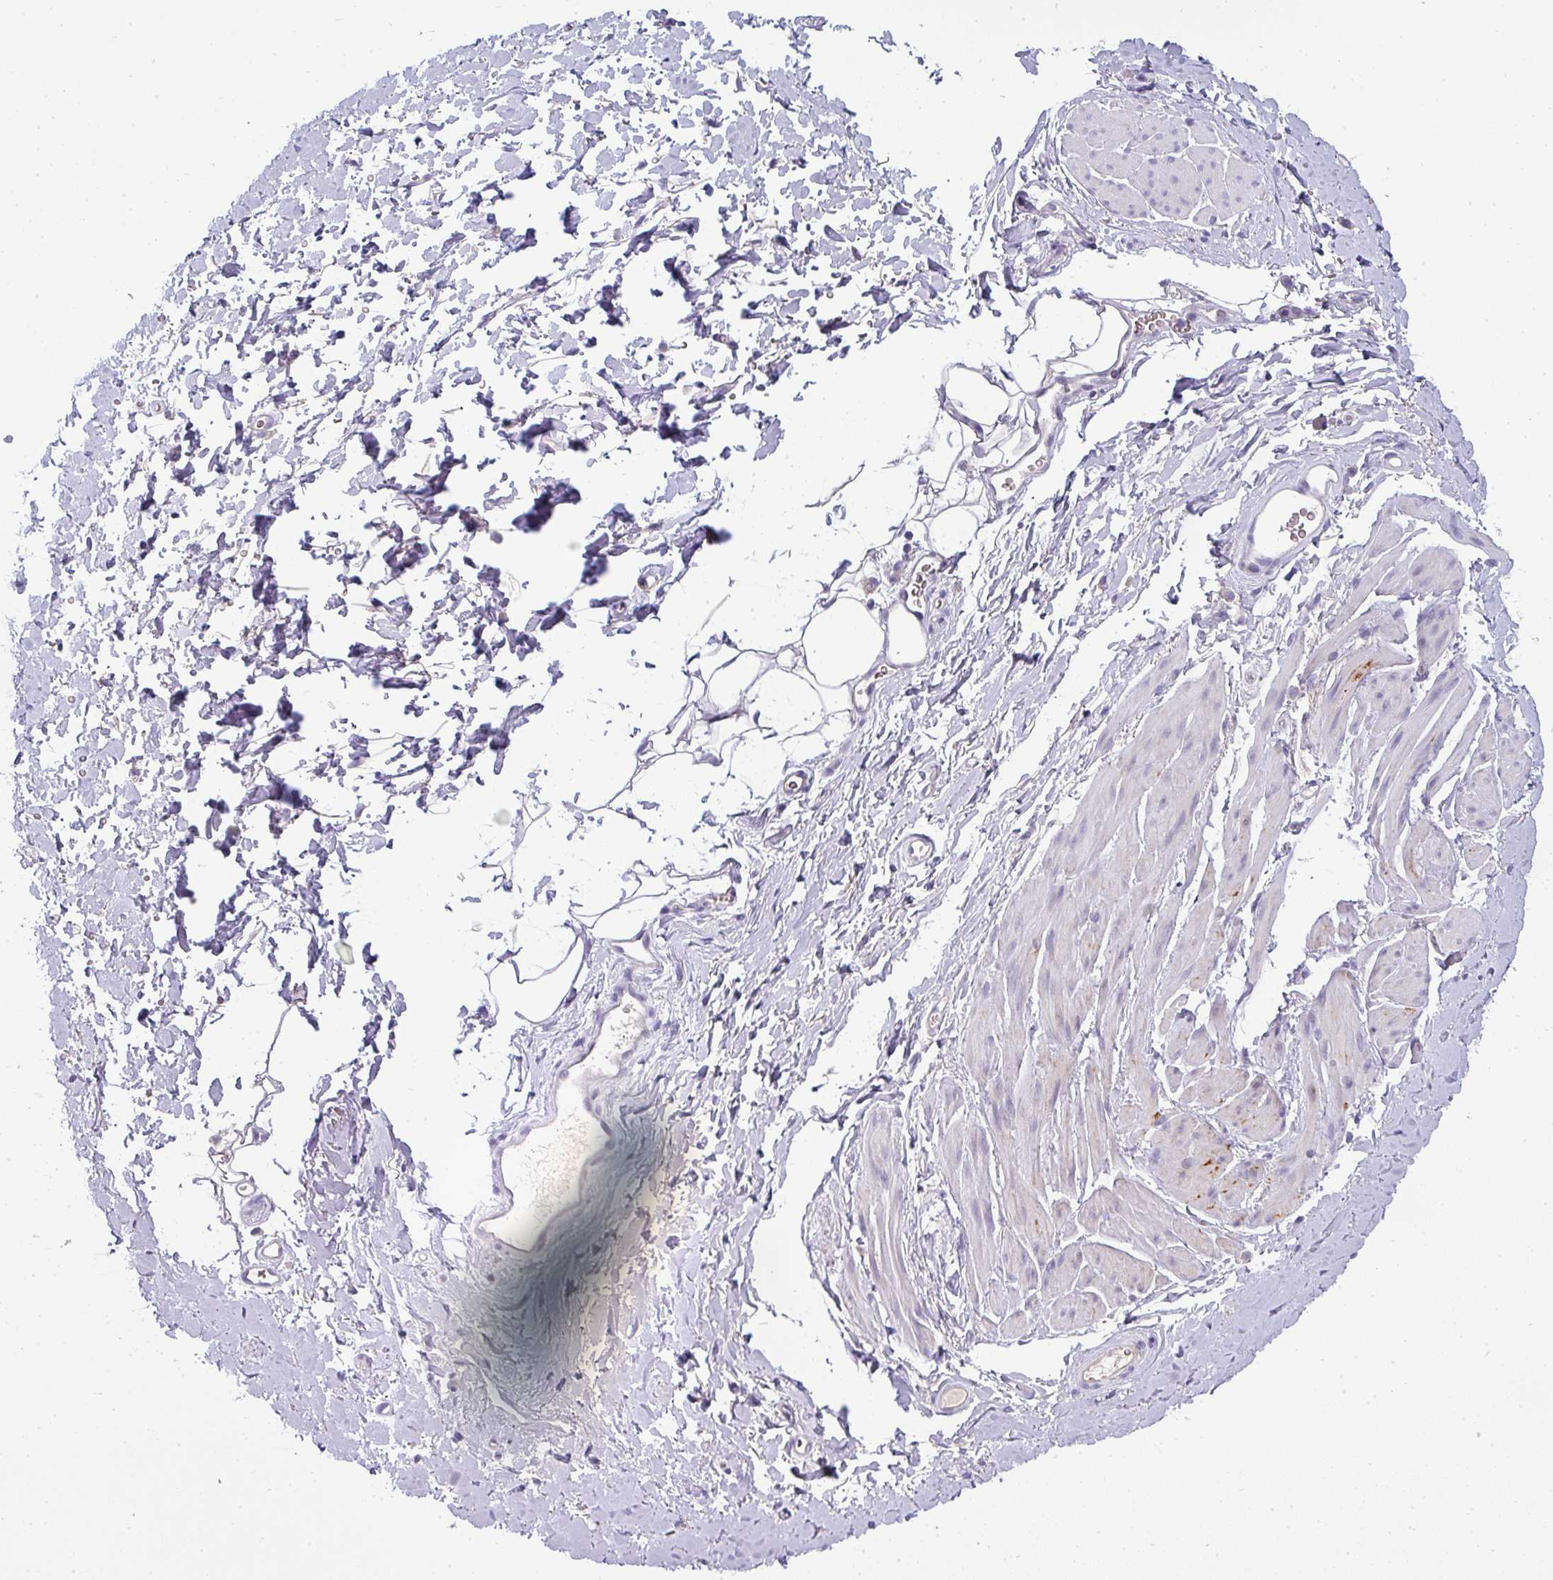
{"staining": {"intensity": "negative", "quantity": "none", "location": "none"}, "tissue": "smooth muscle", "cell_type": "Smooth muscle cells", "image_type": "normal", "snomed": [{"axis": "morphology", "description": "Normal tissue, NOS"}, {"axis": "topography", "description": "Smooth muscle"}, {"axis": "topography", "description": "Peripheral nerve tissue"}], "caption": "The micrograph demonstrates no significant expression in smooth muscle cells of smooth muscle.", "gene": "ASXL3", "patient": {"sex": "male", "age": 69}}